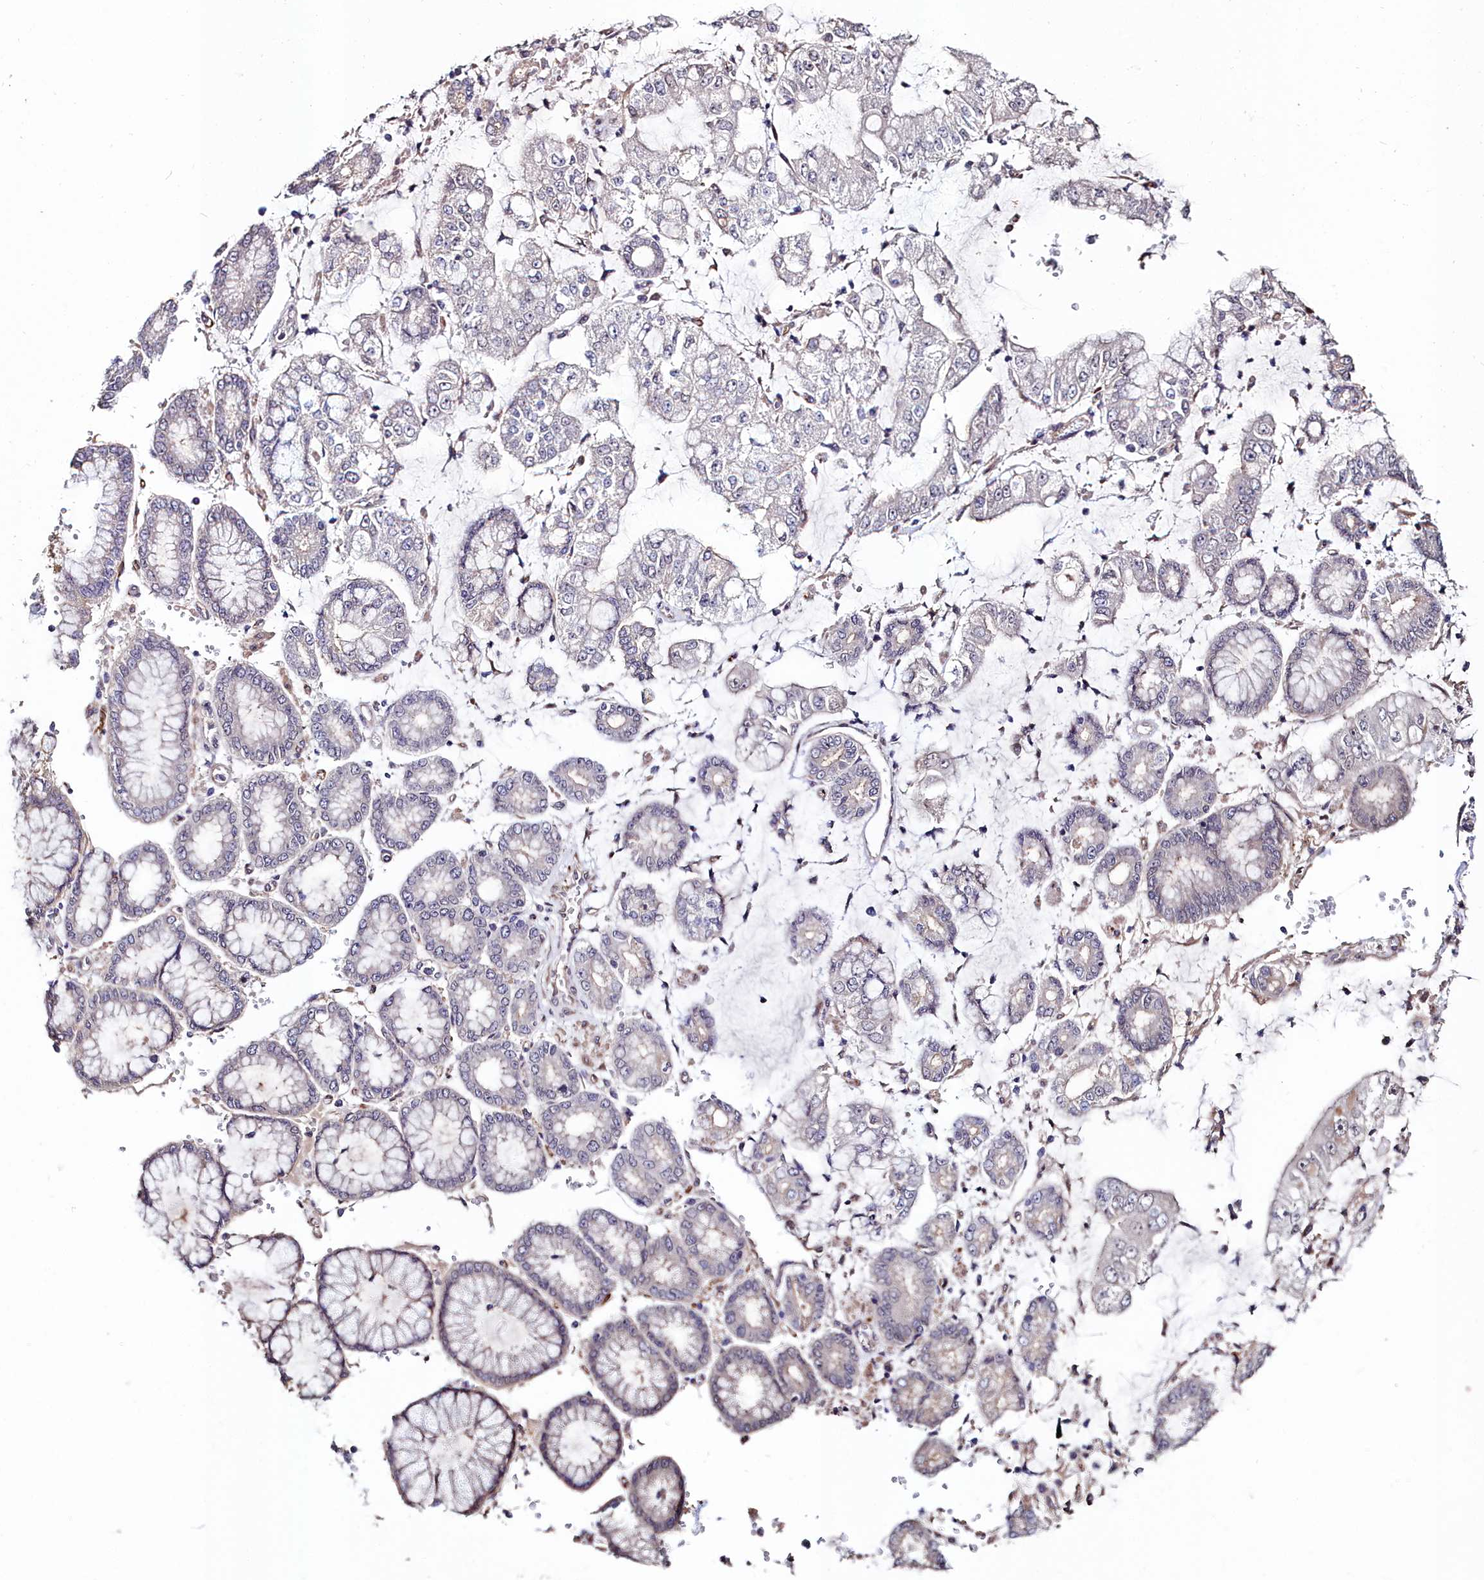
{"staining": {"intensity": "negative", "quantity": "none", "location": "none"}, "tissue": "stomach cancer", "cell_type": "Tumor cells", "image_type": "cancer", "snomed": [{"axis": "morphology", "description": "Adenocarcinoma, NOS"}, {"axis": "topography", "description": "Stomach"}], "caption": "An immunohistochemistry (IHC) image of stomach cancer is shown. There is no staining in tumor cells of stomach cancer. (IHC, brightfield microscopy, high magnification).", "gene": "C4orf19", "patient": {"sex": "male", "age": 76}}